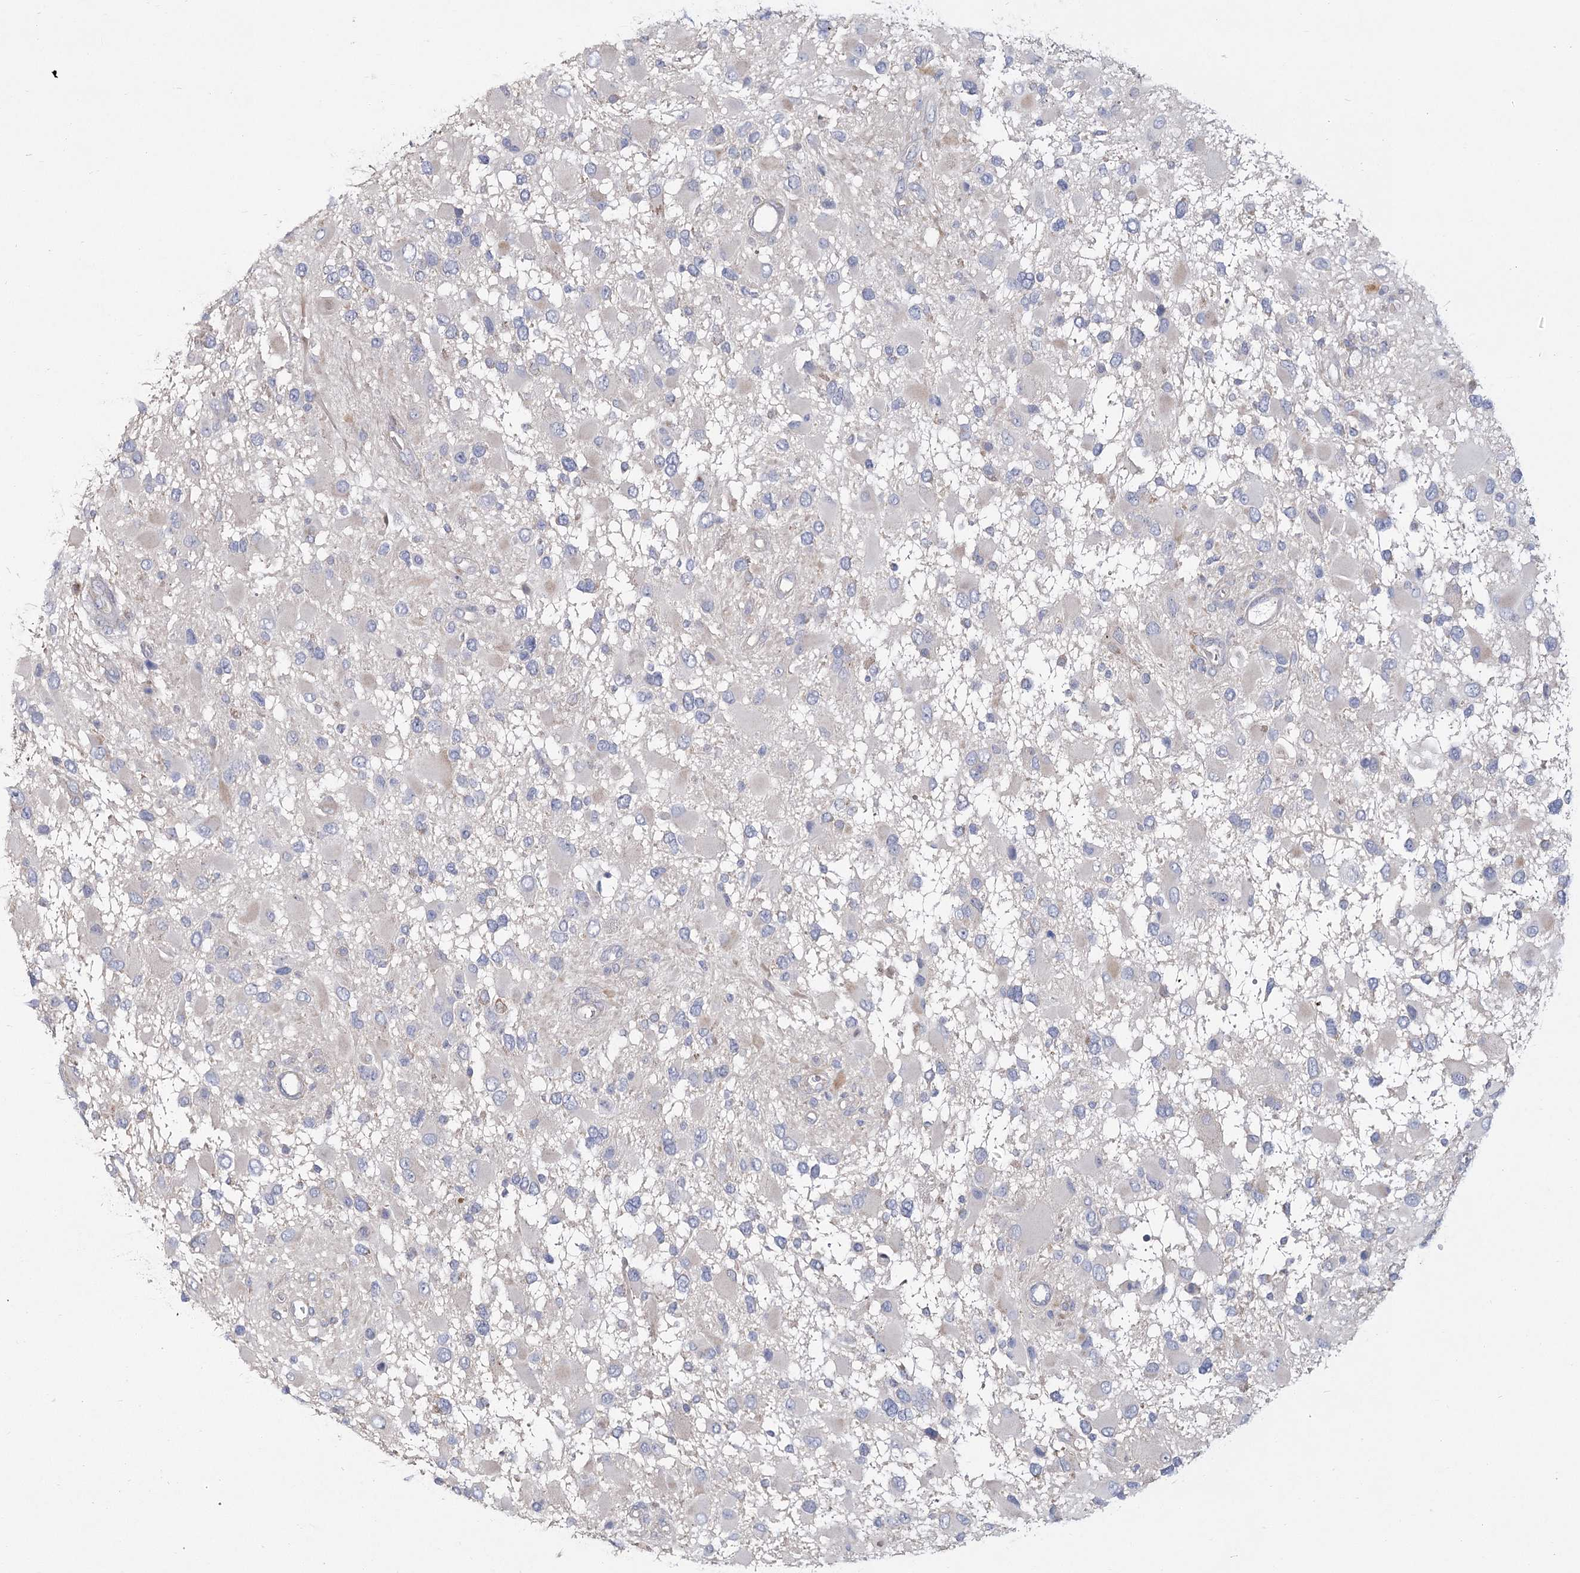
{"staining": {"intensity": "negative", "quantity": "none", "location": "none"}, "tissue": "glioma", "cell_type": "Tumor cells", "image_type": "cancer", "snomed": [{"axis": "morphology", "description": "Glioma, malignant, High grade"}, {"axis": "topography", "description": "Brain"}], "caption": "Histopathology image shows no significant protein positivity in tumor cells of high-grade glioma (malignant).", "gene": "CNTLN", "patient": {"sex": "male", "age": 53}}